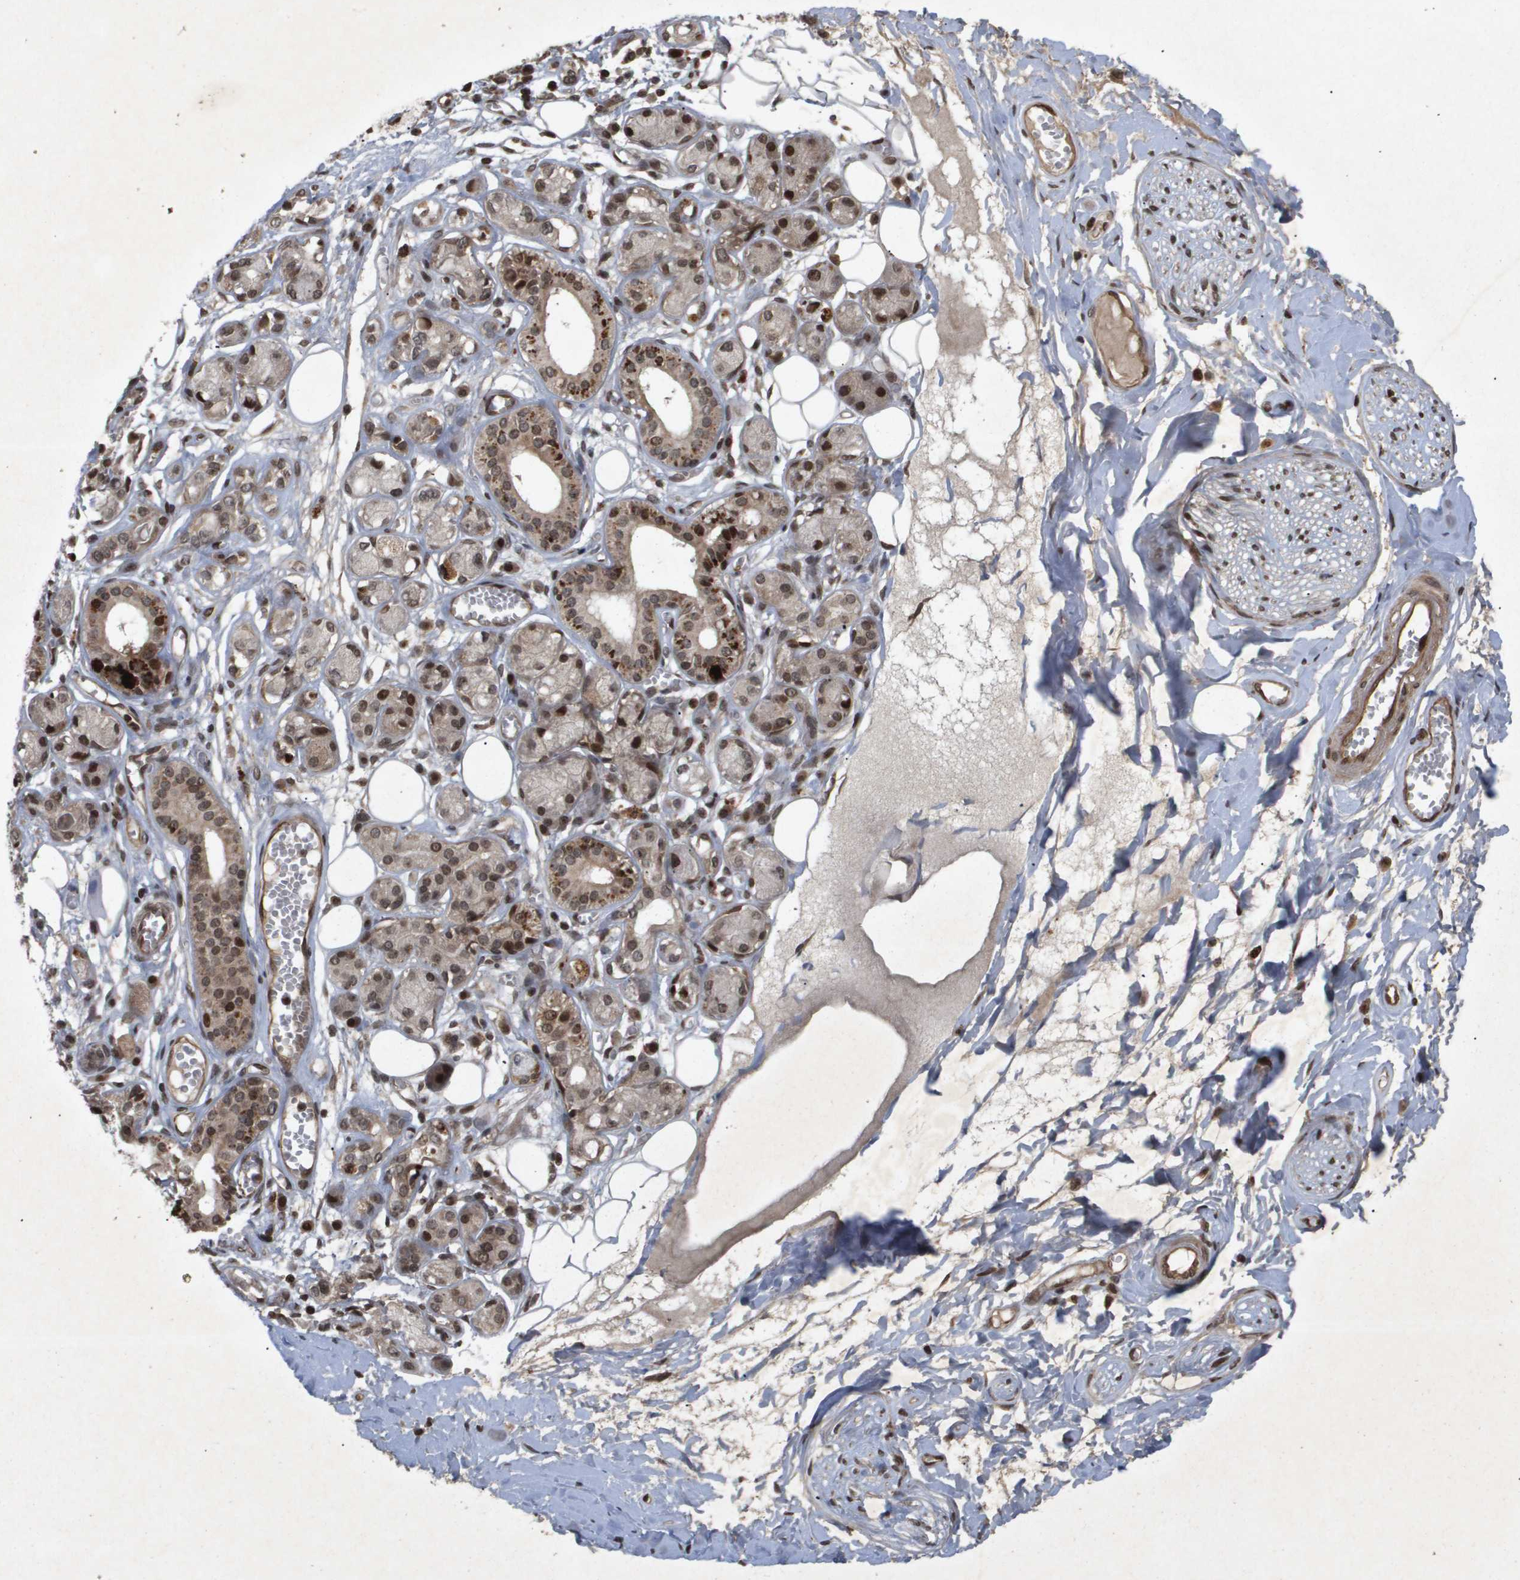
{"staining": {"intensity": "moderate", "quantity": ">75%", "location": "cytoplasmic/membranous,nuclear"}, "tissue": "adipose tissue", "cell_type": "Adipocytes", "image_type": "normal", "snomed": [{"axis": "morphology", "description": "Normal tissue, NOS"}, {"axis": "morphology", "description": "Inflammation, NOS"}, {"axis": "topography", "description": "Salivary gland"}, {"axis": "topography", "description": "Peripheral nerve tissue"}], "caption": "Adipocytes show medium levels of moderate cytoplasmic/membranous,nuclear expression in about >75% of cells in normal human adipose tissue. (brown staining indicates protein expression, while blue staining denotes nuclei).", "gene": "HSPA6", "patient": {"sex": "female", "age": 75}}